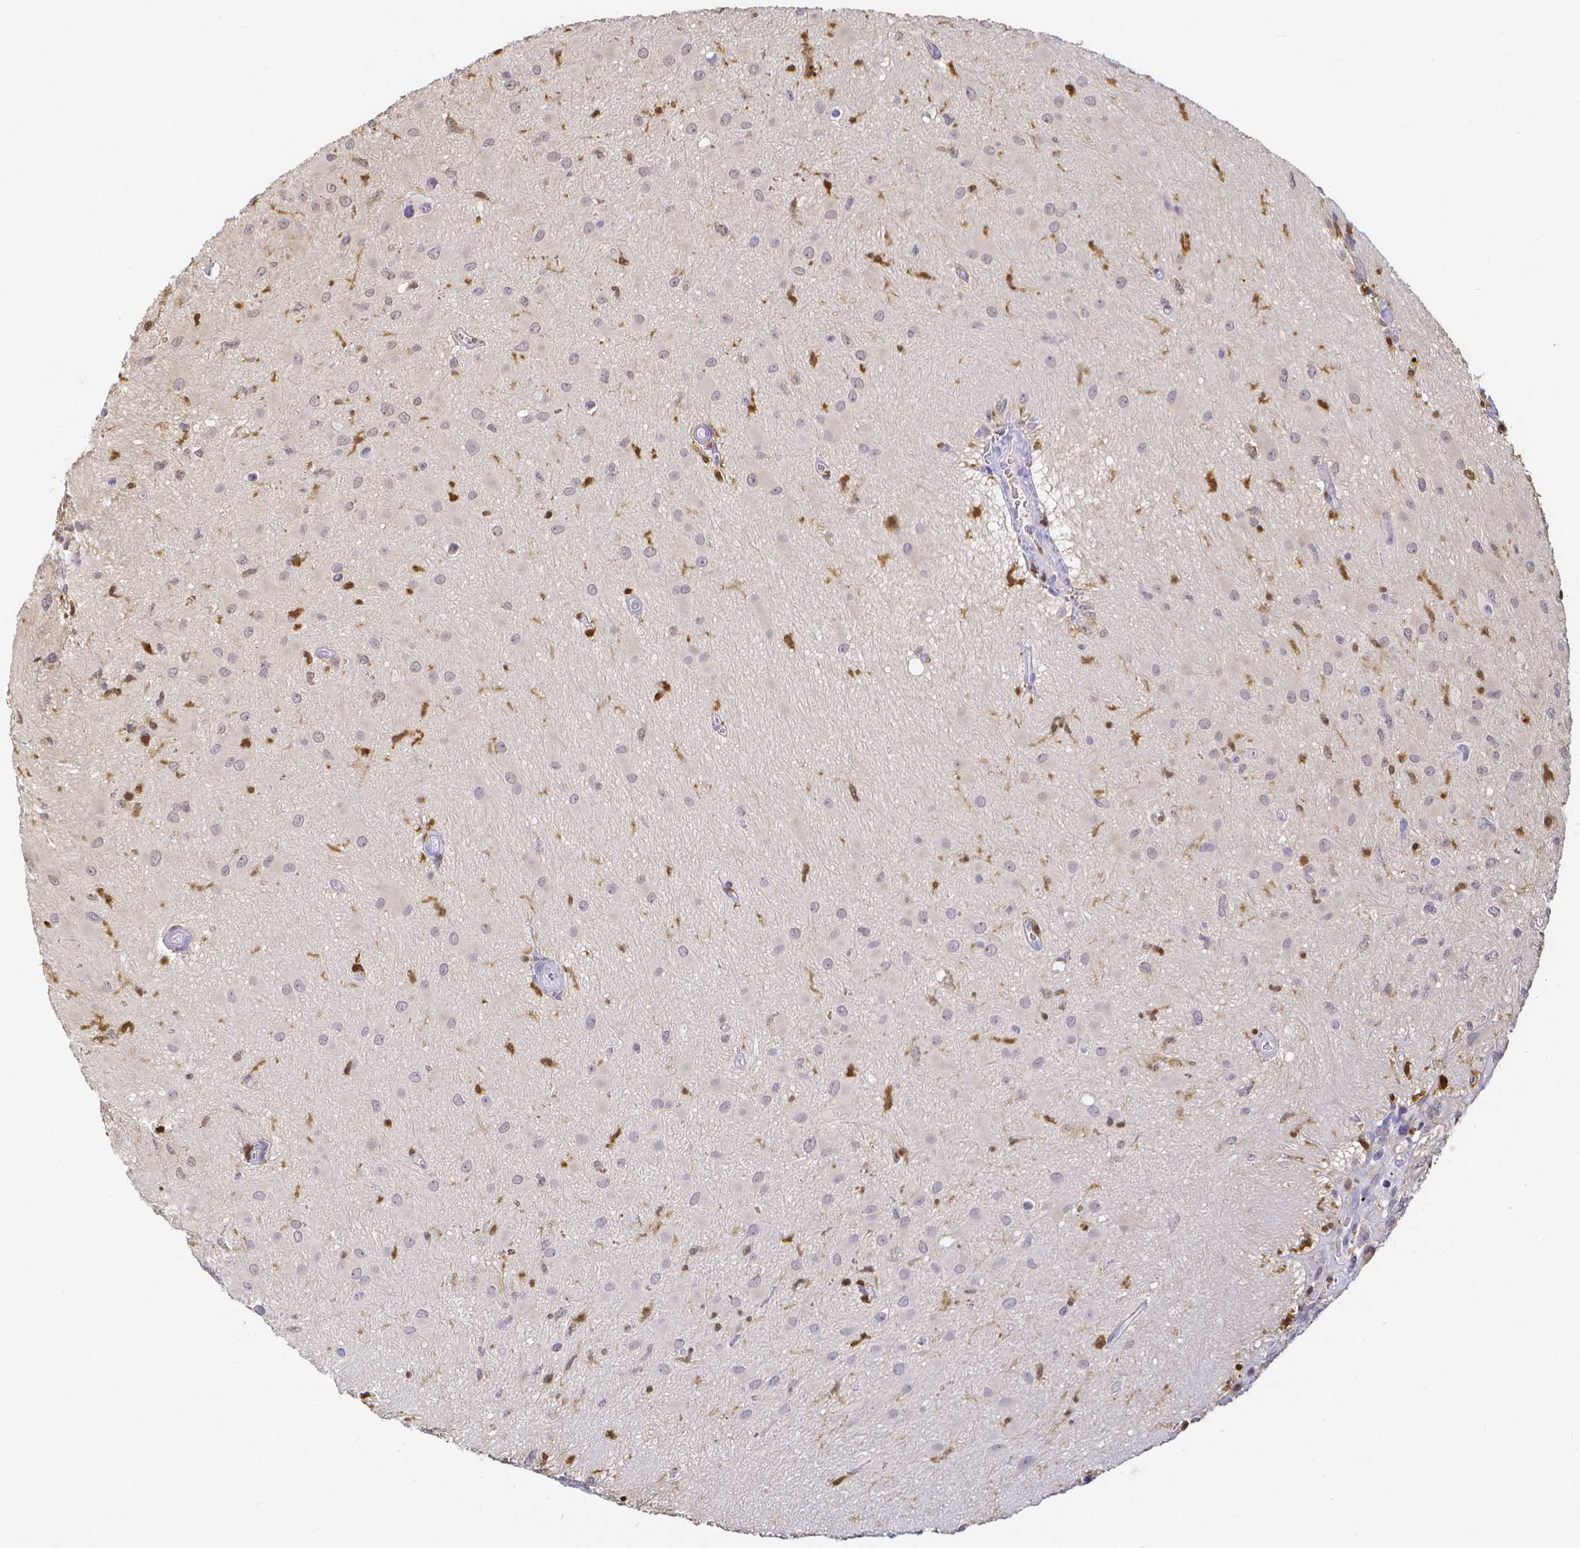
{"staining": {"intensity": "weak", "quantity": "<25%", "location": "cytoplasmic/membranous"}, "tissue": "glioma", "cell_type": "Tumor cells", "image_type": "cancer", "snomed": [{"axis": "morphology", "description": "Glioma, malignant, High grade"}, {"axis": "topography", "description": "Brain"}], "caption": "Immunohistochemical staining of human malignant high-grade glioma shows no significant expression in tumor cells.", "gene": "COTL1", "patient": {"sex": "male", "age": 39}}